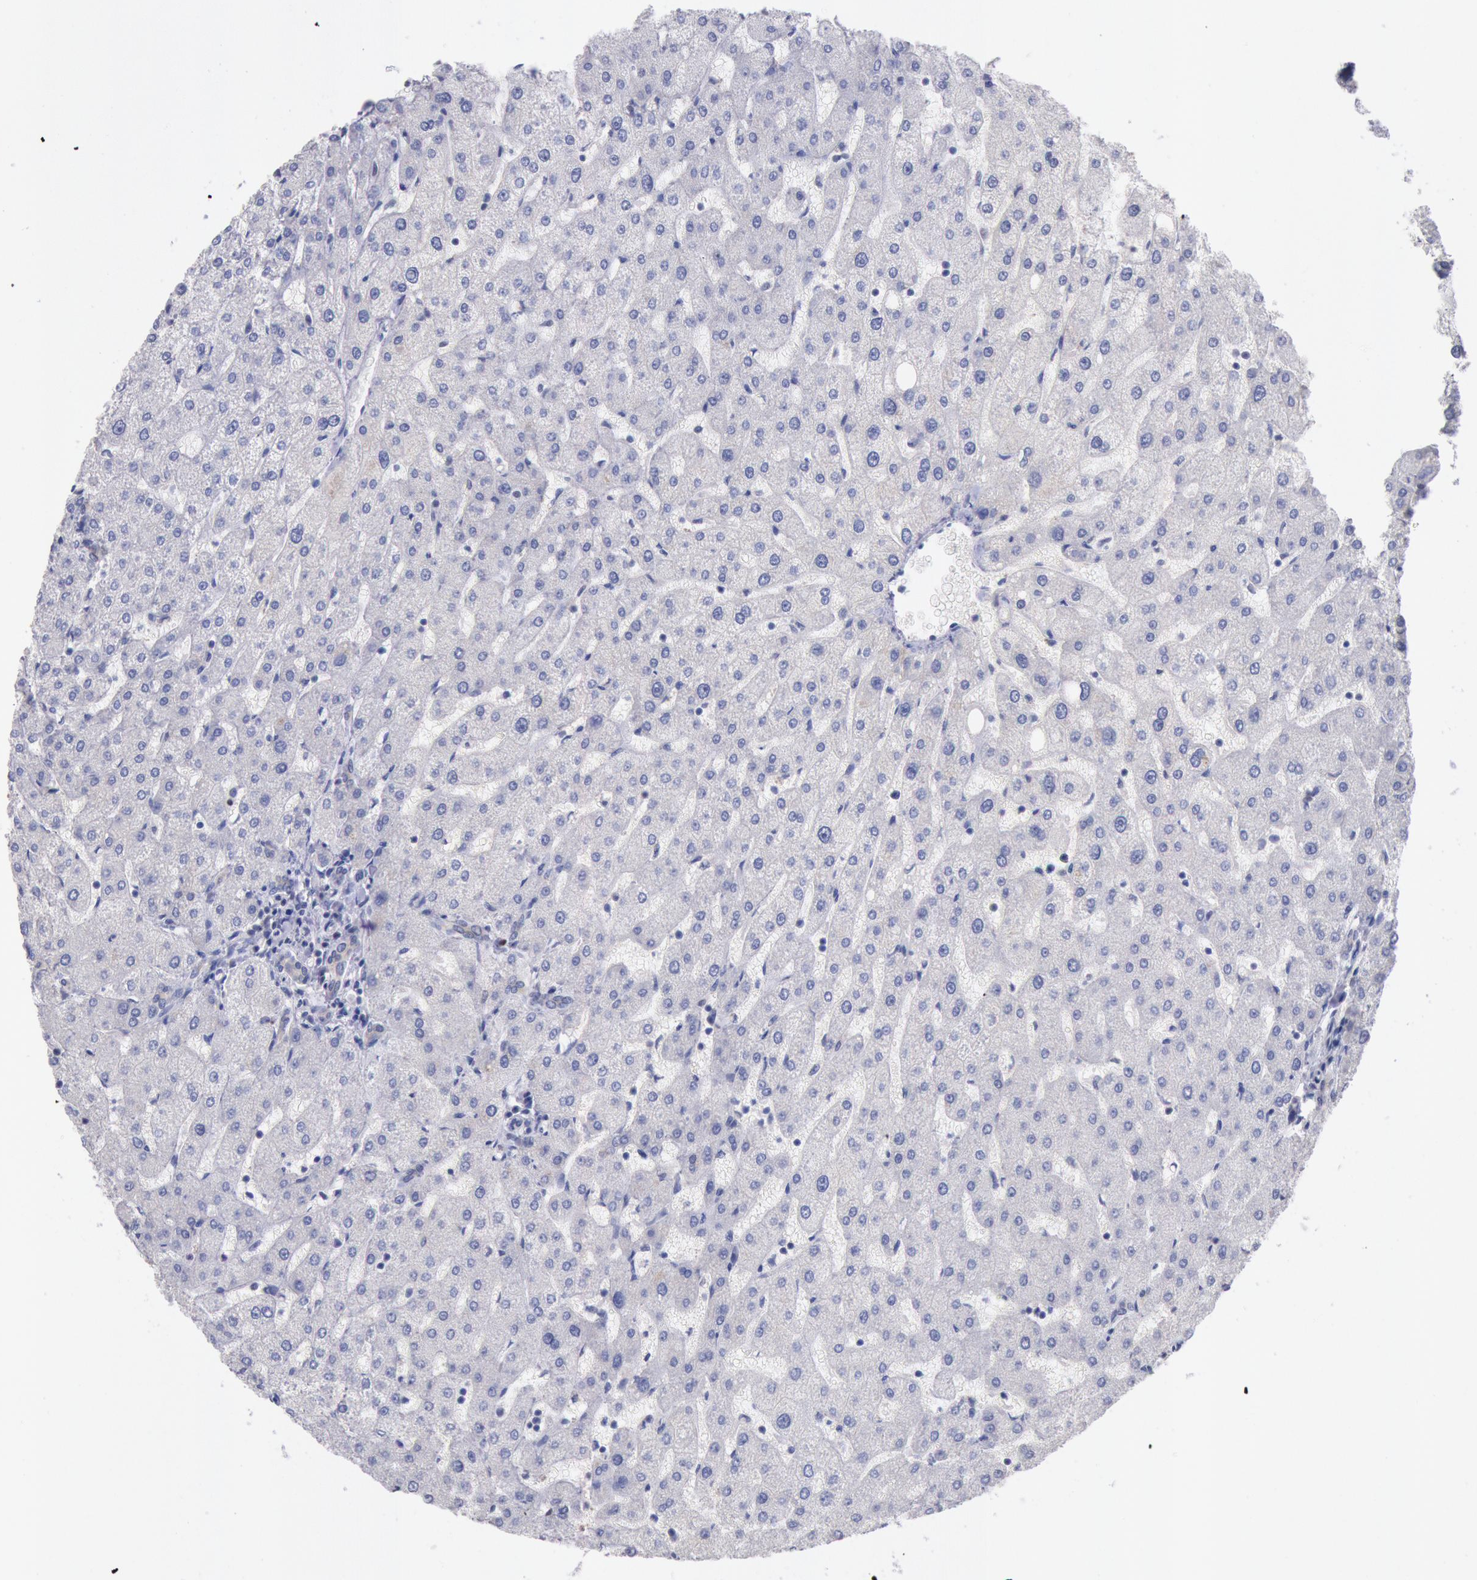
{"staining": {"intensity": "weak", "quantity": ">75%", "location": "cytoplasmic/membranous"}, "tissue": "liver", "cell_type": "Cholangiocytes", "image_type": "normal", "snomed": [{"axis": "morphology", "description": "Normal tissue, NOS"}, {"axis": "topography", "description": "Liver"}], "caption": "IHC image of unremarkable liver: liver stained using IHC shows low levels of weak protein expression localized specifically in the cytoplasmic/membranous of cholangiocytes, appearing as a cytoplasmic/membranous brown color.", "gene": "RPS6KA5", "patient": {"sex": "male", "age": 67}}